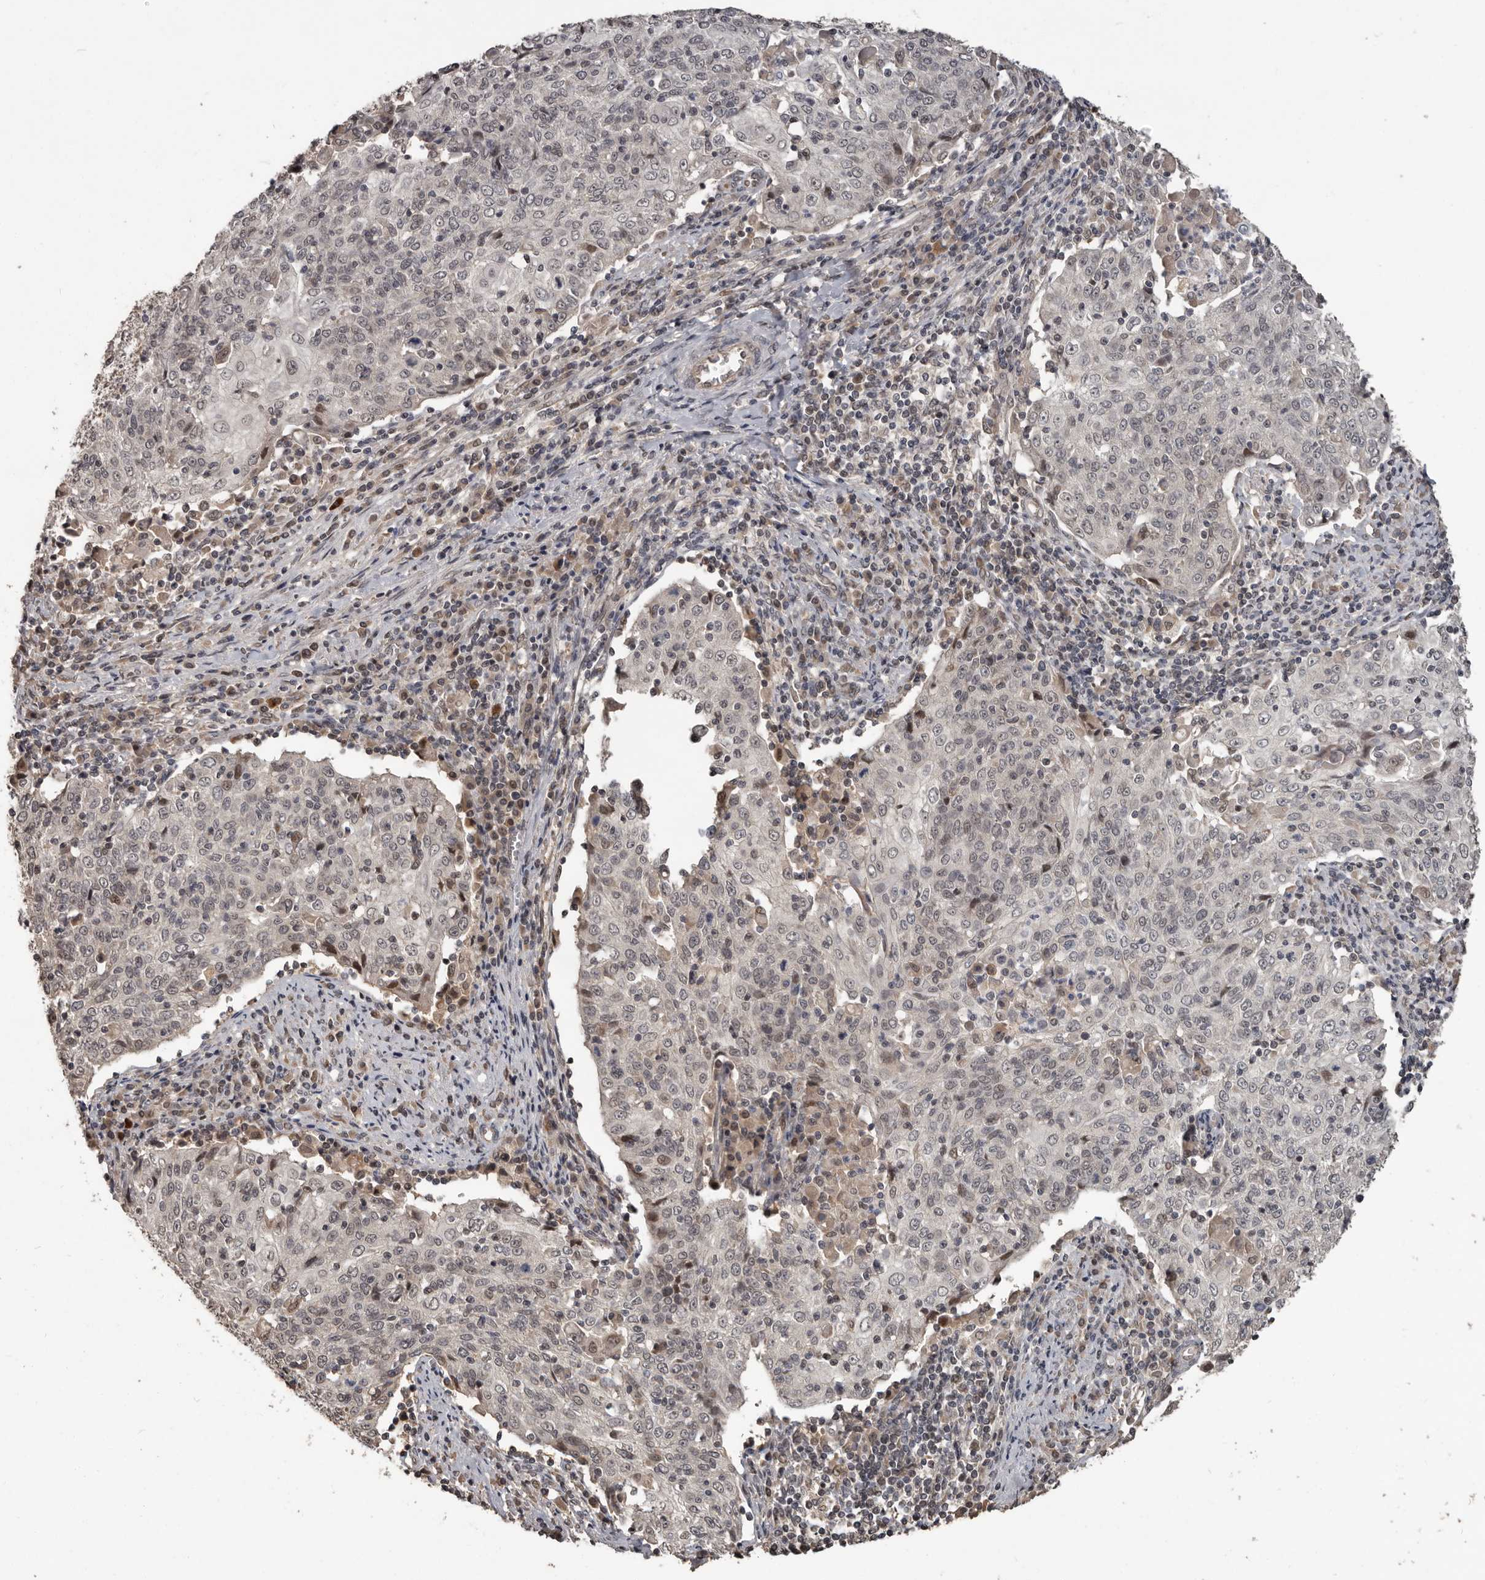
{"staining": {"intensity": "weak", "quantity": "25%-75%", "location": "nuclear"}, "tissue": "cervical cancer", "cell_type": "Tumor cells", "image_type": "cancer", "snomed": [{"axis": "morphology", "description": "Squamous cell carcinoma, NOS"}, {"axis": "topography", "description": "Cervix"}], "caption": "Cervical squamous cell carcinoma stained with a brown dye reveals weak nuclear positive positivity in approximately 25%-75% of tumor cells.", "gene": "ZFP14", "patient": {"sex": "female", "age": 48}}